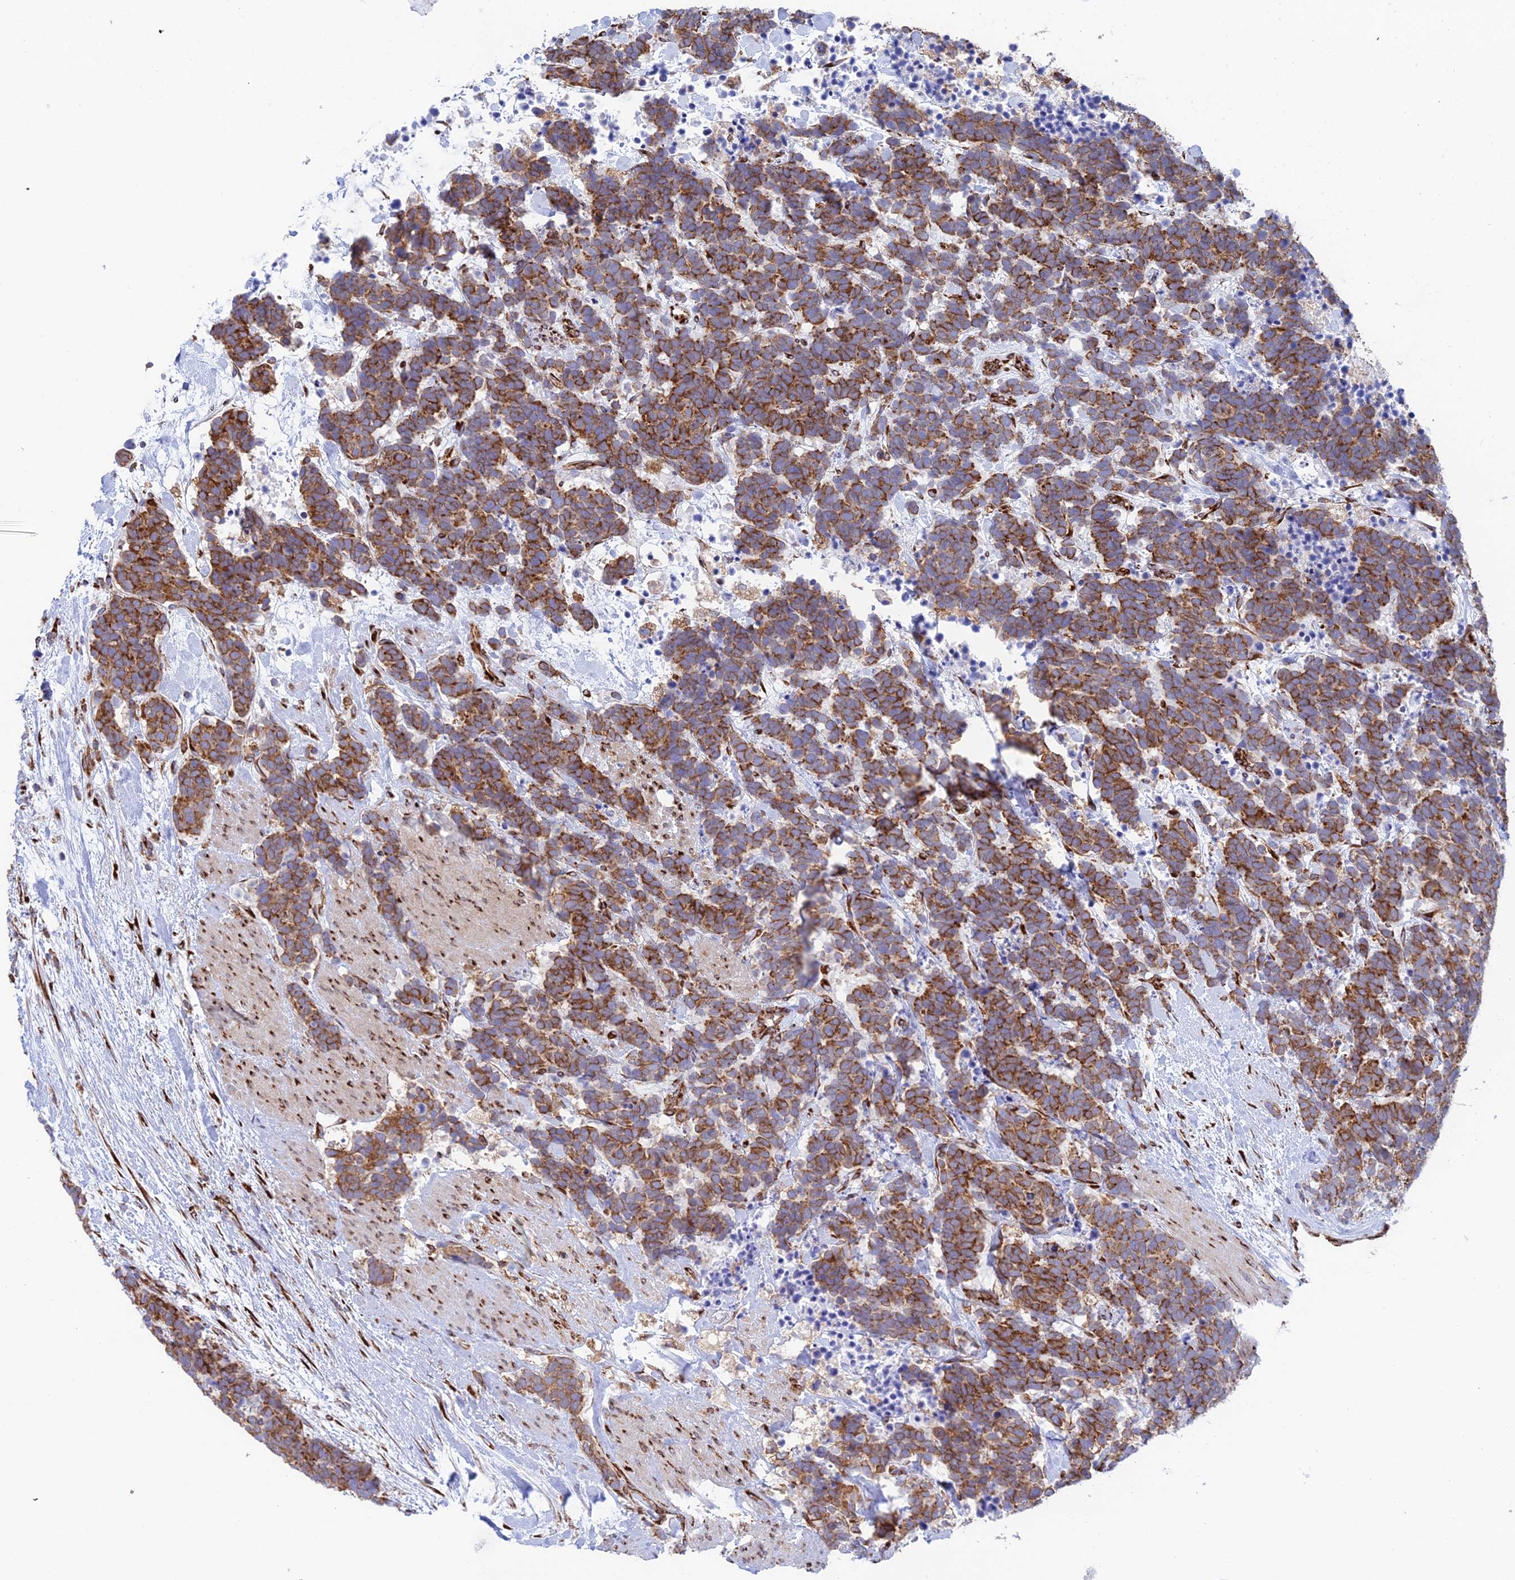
{"staining": {"intensity": "moderate", "quantity": ">75%", "location": "cytoplasmic/membranous"}, "tissue": "carcinoid", "cell_type": "Tumor cells", "image_type": "cancer", "snomed": [{"axis": "morphology", "description": "Carcinoma, NOS"}, {"axis": "morphology", "description": "Carcinoid, malignant, NOS"}, {"axis": "topography", "description": "Prostate"}], "caption": "IHC histopathology image of neoplastic tissue: human carcinoma stained using immunohistochemistry reveals medium levels of moderate protein expression localized specifically in the cytoplasmic/membranous of tumor cells, appearing as a cytoplasmic/membranous brown color.", "gene": "CCDC69", "patient": {"sex": "male", "age": 57}}